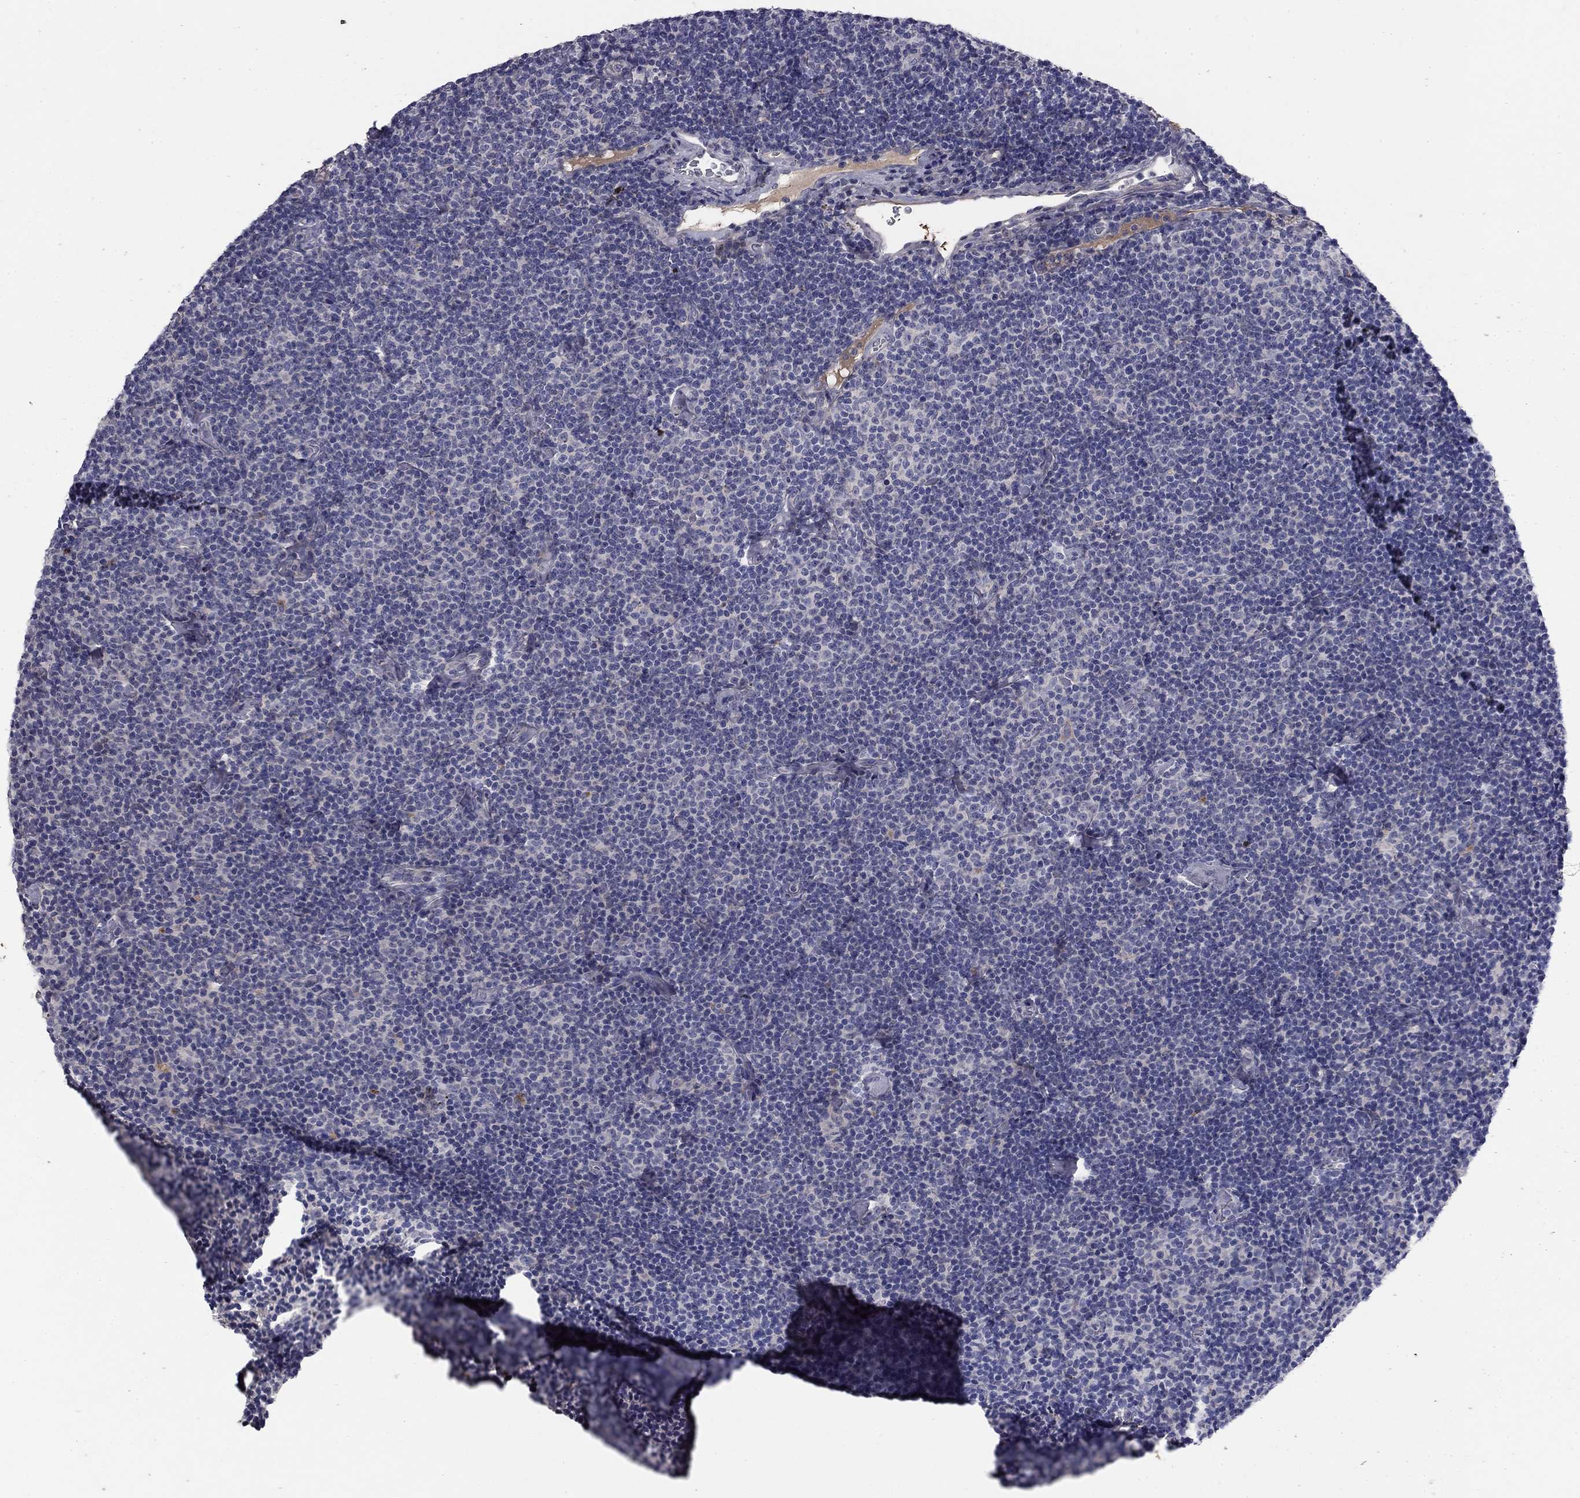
{"staining": {"intensity": "negative", "quantity": "none", "location": "none"}, "tissue": "lymphoma", "cell_type": "Tumor cells", "image_type": "cancer", "snomed": [{"axis": "morphology", "description": "Malignant lymphoma, non-Hodgkin's type, Low grade"}, {"axis": "topography", "description": "Lymph node"}], "caption": "Tumor cells show no significant staining in low-grade malignant lymphoma, non-Hodgkin's type.", "gene": "COL2A1", "patient": {"sex": "male", "age": 81}}